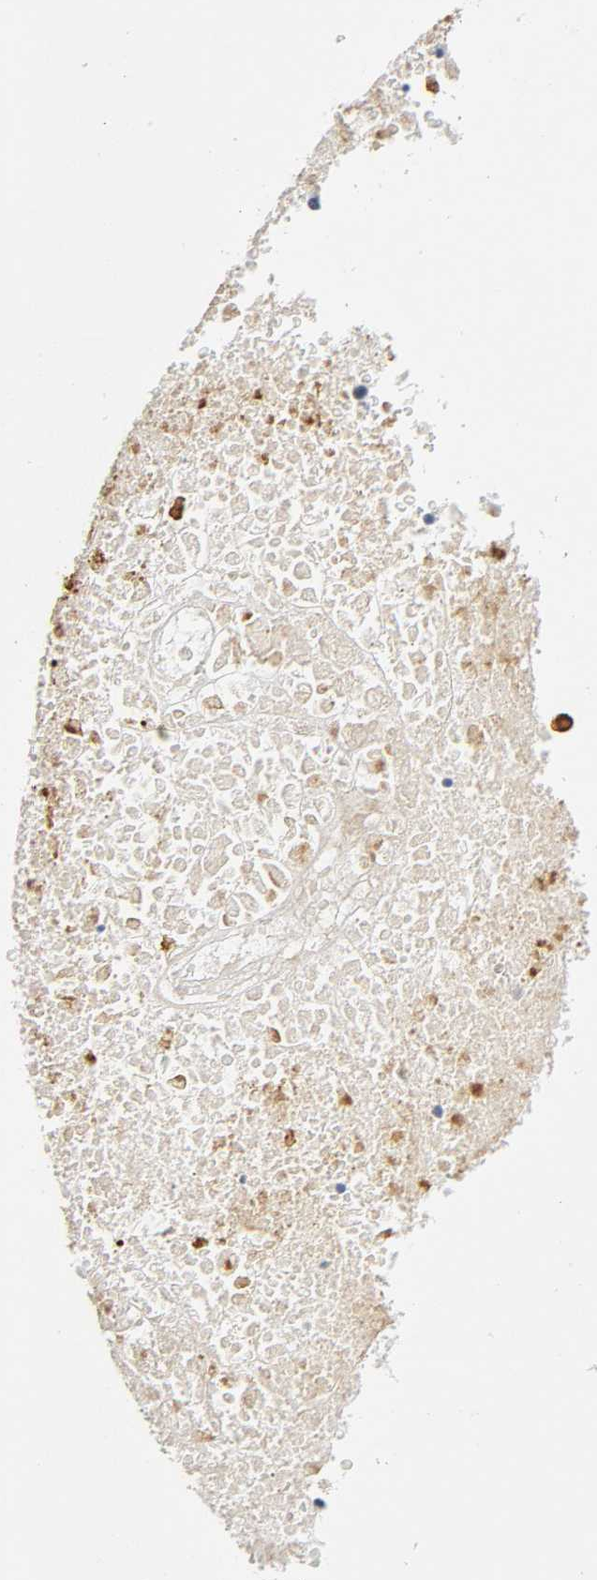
{"staining": {"intensity": "weak", "quantity": "25%-75%", "location": "cytoplasmic/membranous"}, "tissue": "melanoma", "cell_type": "Tumor cells", "image_type": "cancer", "snomed": [{"axis": "morphology", "description": "Malignant melanoma, Metastatic site"}, {"axis": "topography", "description": "Cerebral cortex"}], "caption": "Malignant melanoma (metastatic site) tissue shows weak cytoplasmic/membranous positivity in approximately 25%-75% of tumor cells Nuclei are stained in blue.", "gene": "TNC", "patient": {"sex": "female", "age": 52}}